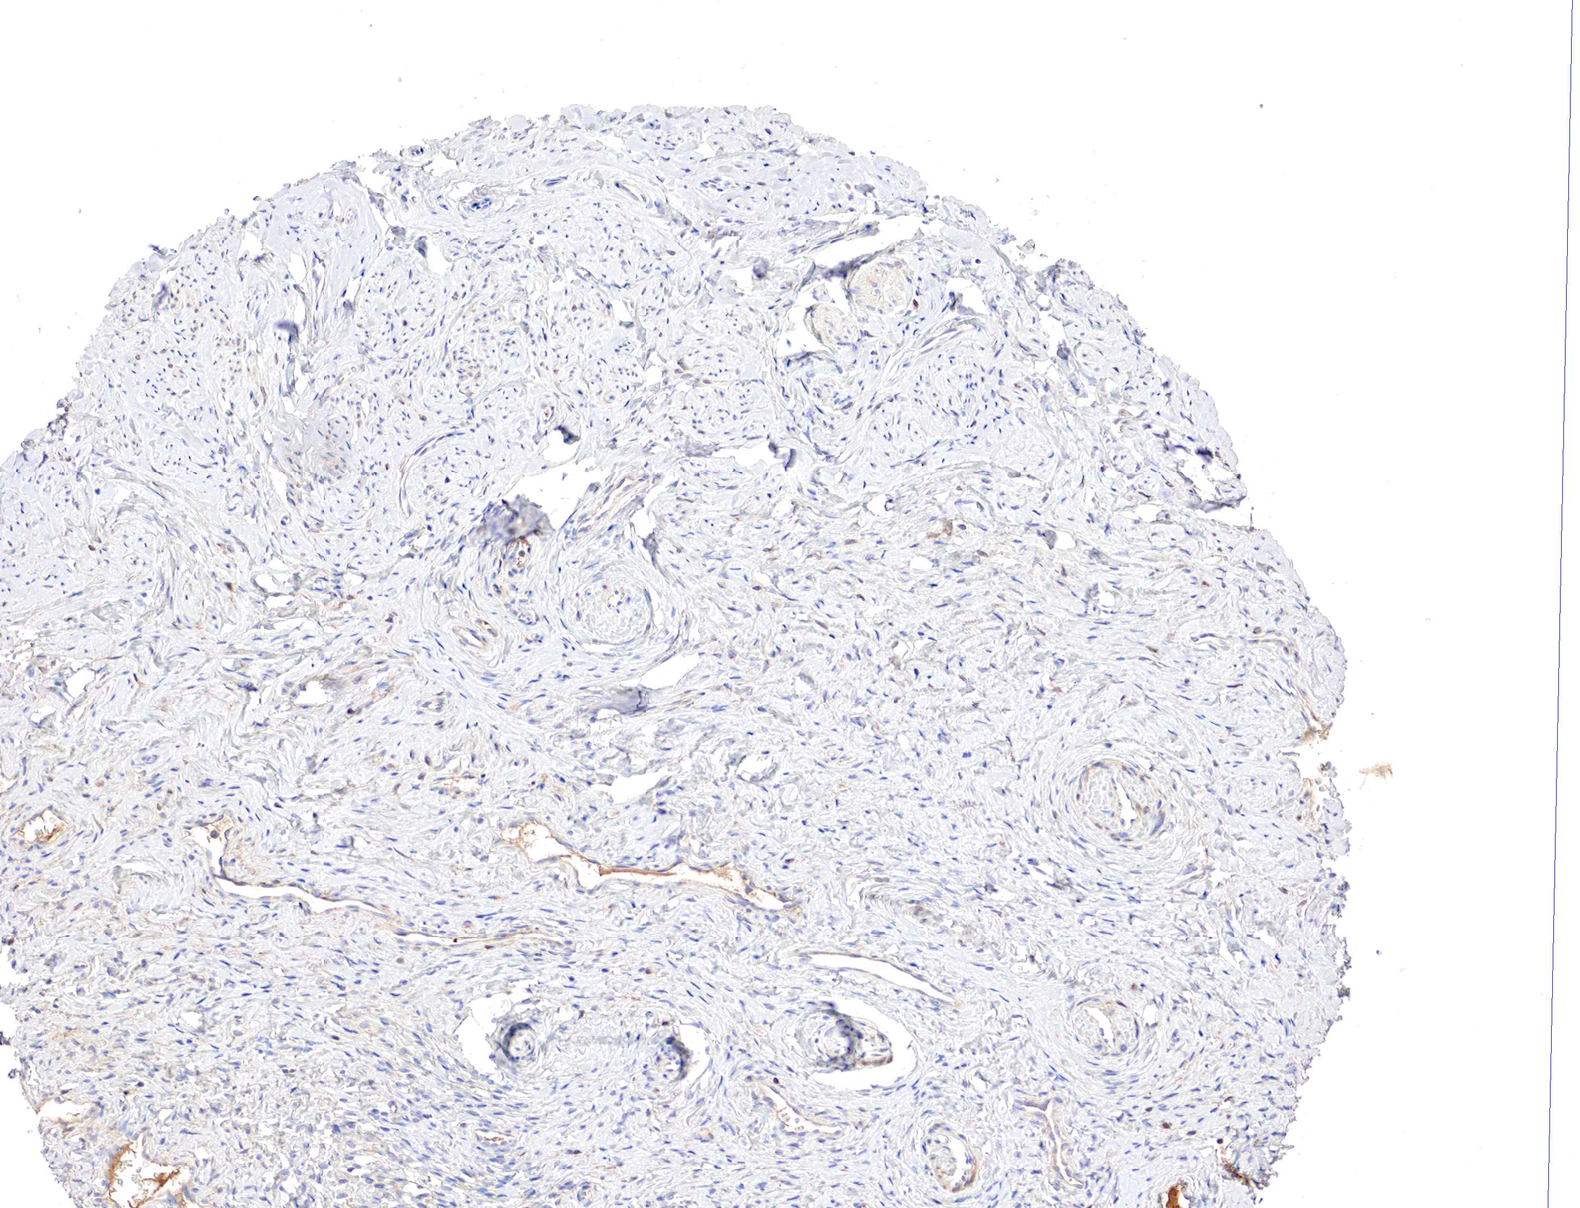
{"staining": {"intensity": "negative", "quantity": "none", "location": "none"}, "tissue": "cervix", "cell_type": "Glandular cells", "image_type": "normal", "snomed": [{"axis": "morphology", "description": "Normal tissue, NOS"}, {"axis": "topography", "description": "Cervix"}], "caption": "DAB (3,3'-diaminobenzidine) immunohistochemical staining of unremarkable human cervix demonstrates no significant positivity in glandular cells. Brightfield microscopy of IHC stained with DAB (brown) and hematoxylin (blue), captured at high magnification.", "gene": "GATA1", "patient": {"sex": "female", "age": 70}}